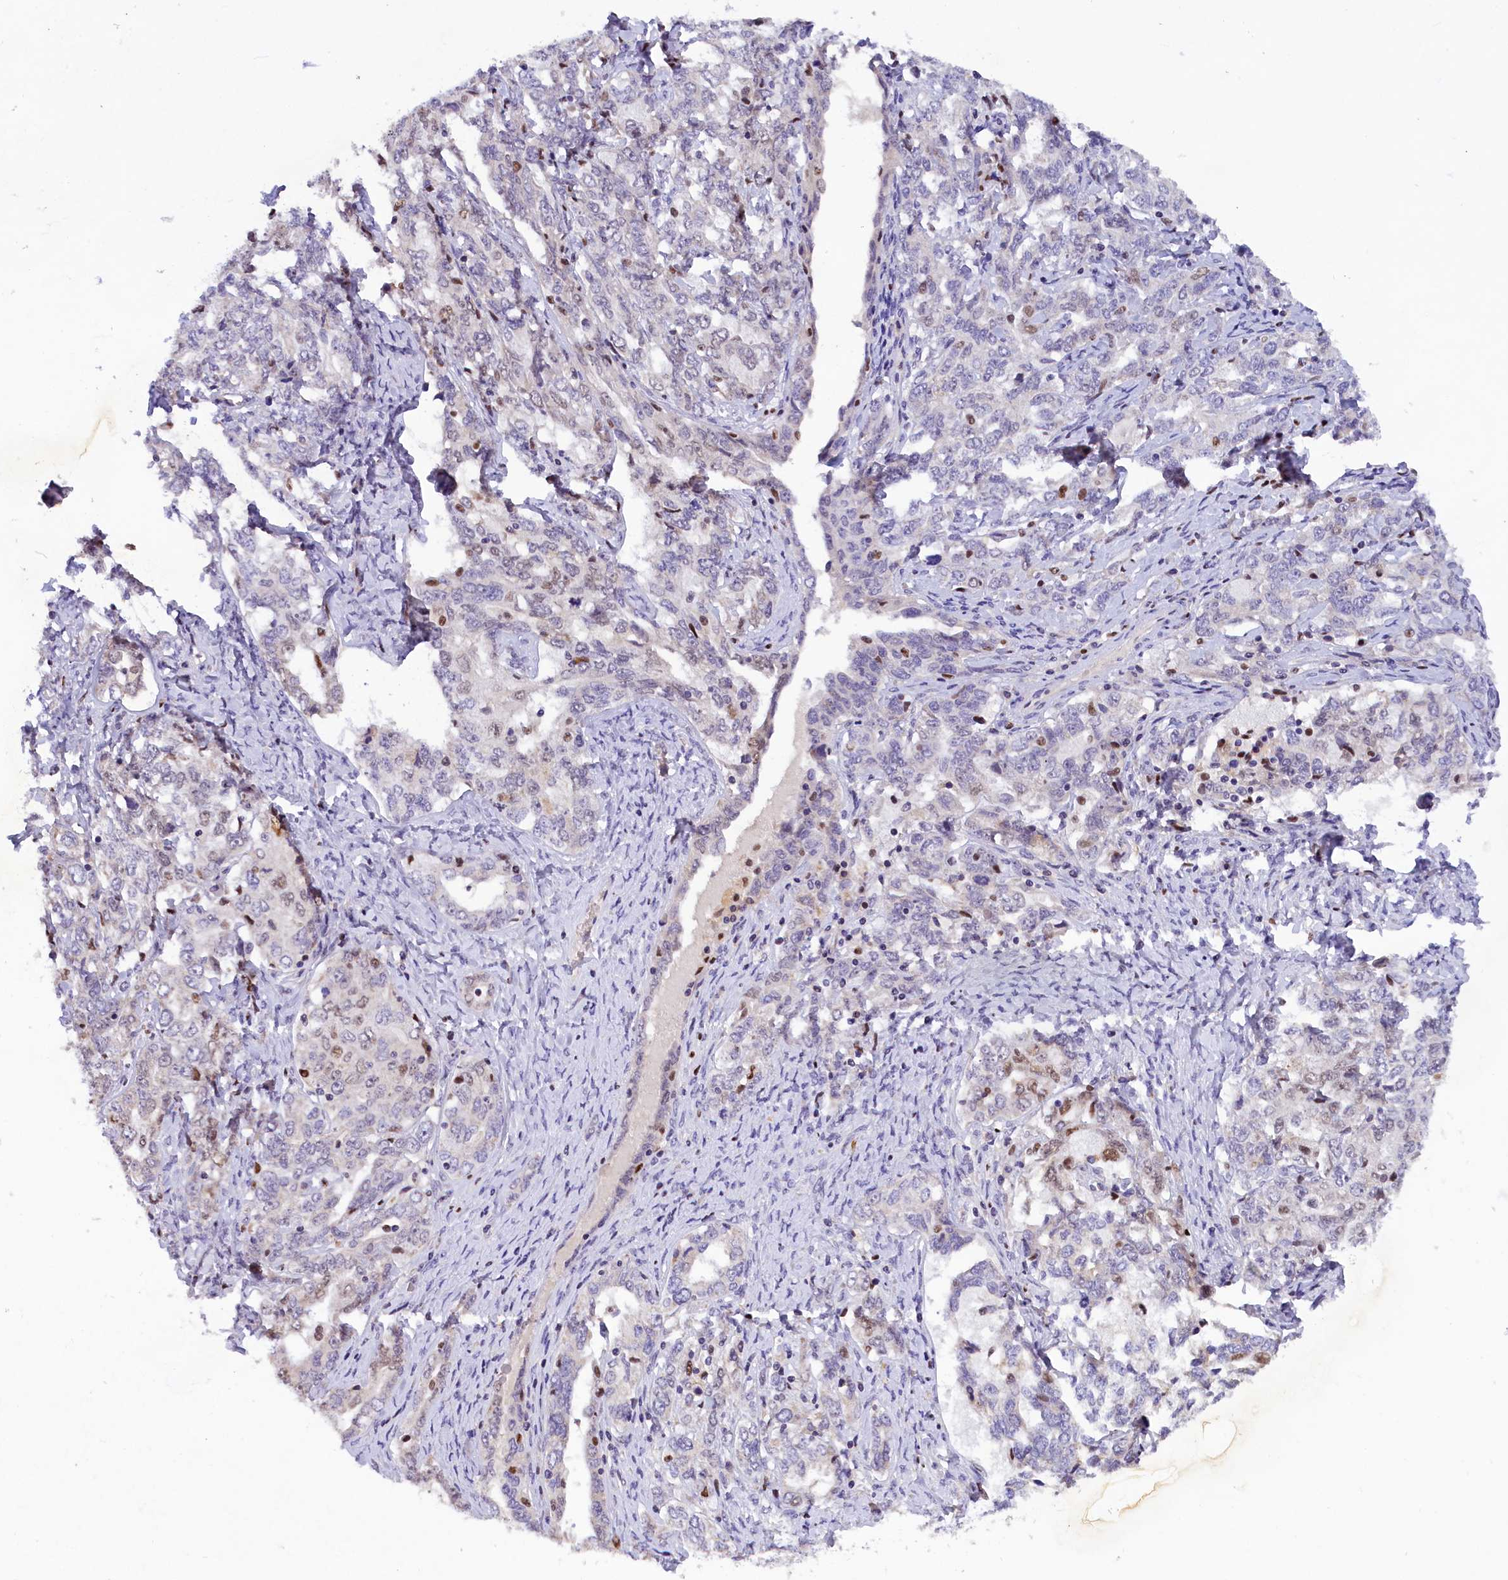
{"staining": {"intensity": "moderate", "quantity": "<25%", "location": "nuclear"}, "tissue": "ovarian cancer", "cell_type": "Tumor cells", "image_type": "cancer", "snomed": [{"axis": "morphology", "description": "Carcinoma, endometroid"}, {"axis": "topography", "description": "Ovary"}], "caption": "Ovarian endometroid carcinoma was stained to show a protein in brown. There is low levels of moderate nuclear positivity in about <25% of tumor cells.", "gene": "BTBD9", "patient": {"sex": "female", "age": 62}}